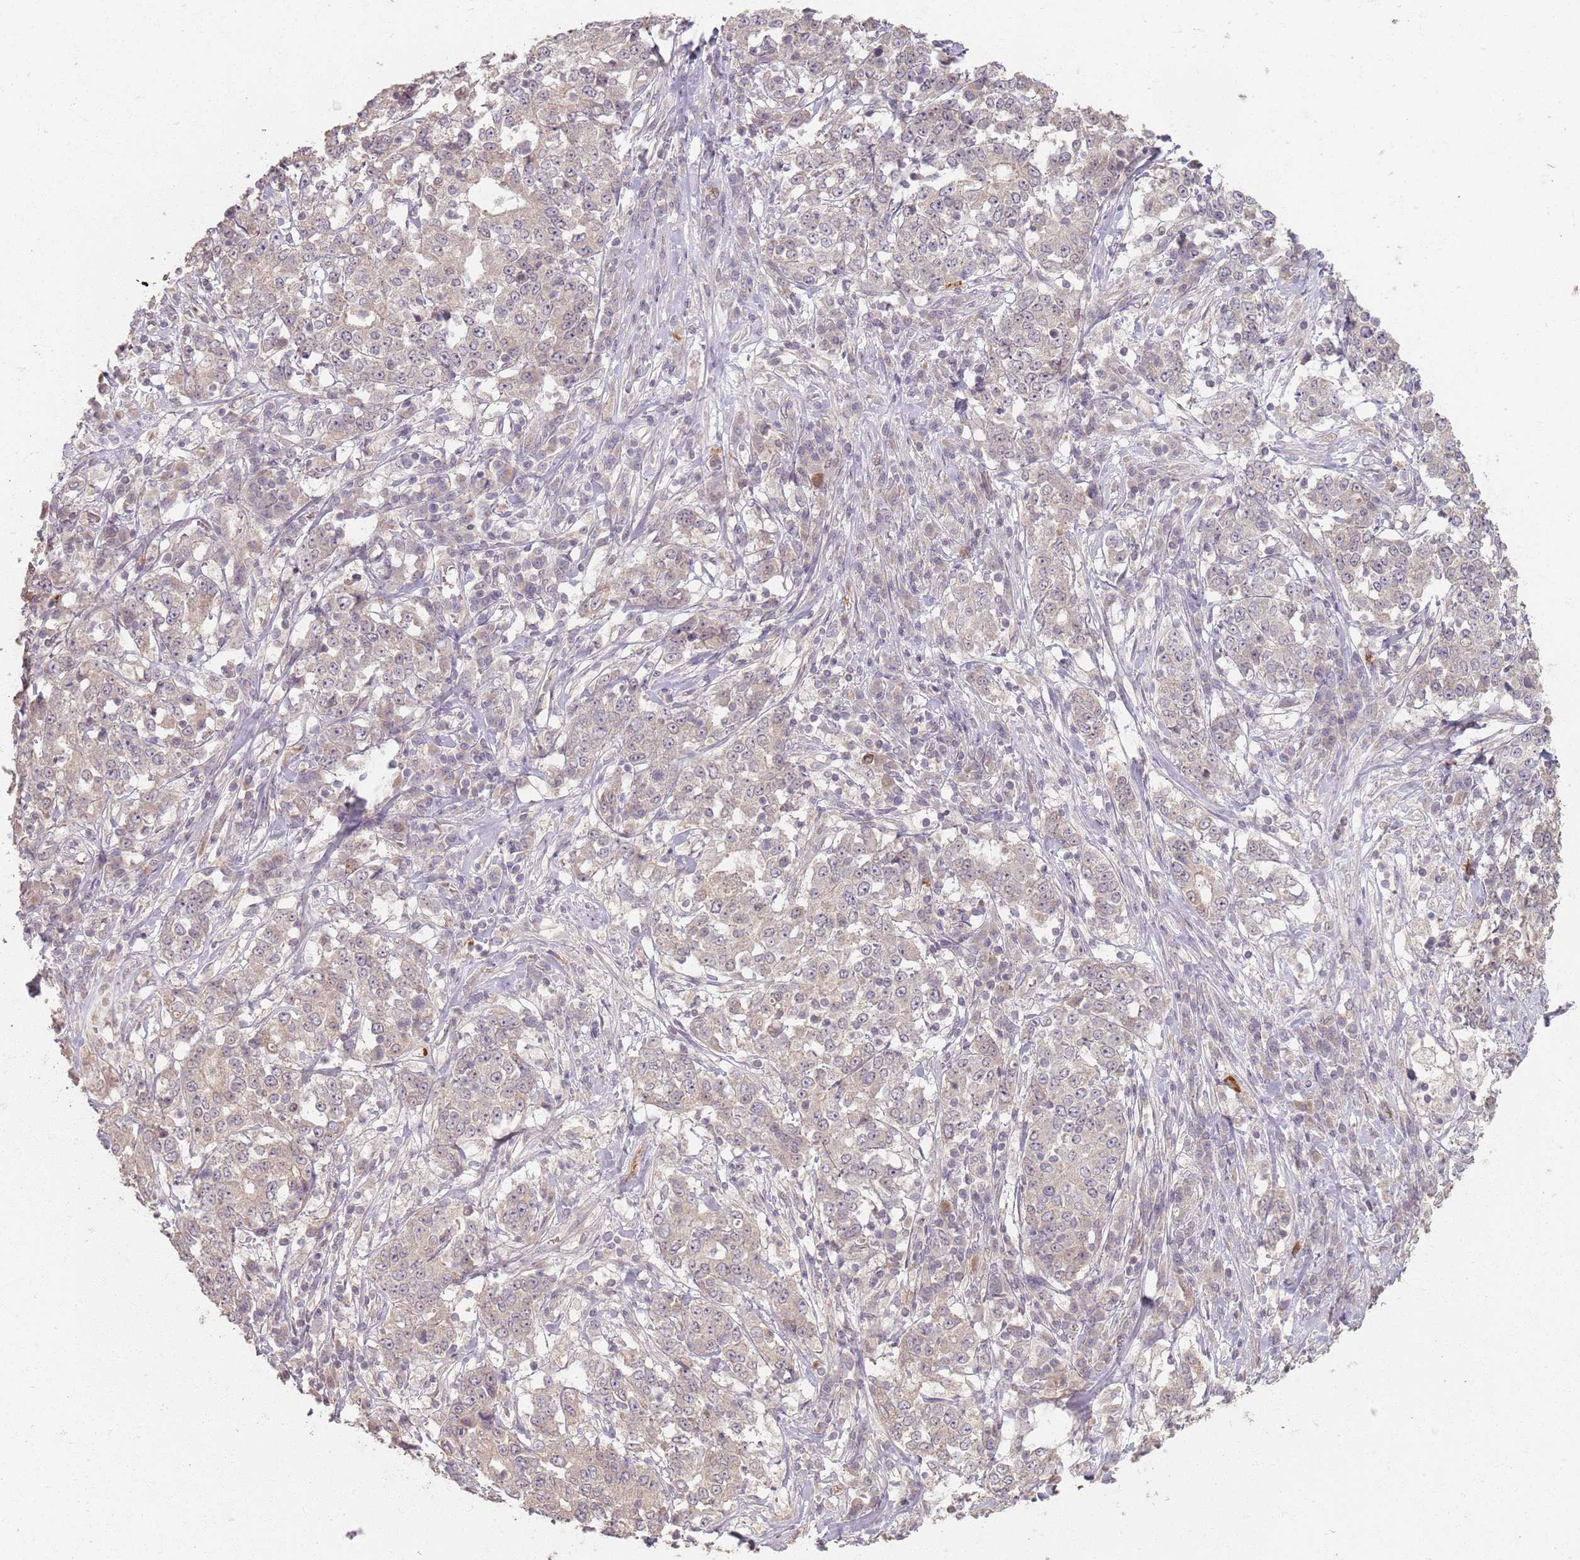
{"staining": {"intensity": "negative", "quantity": "none", "location": "none"}, "tissue": "stomach cancer", "cell_type": "Tumor cells", "image_type": "cancer", "snomed": [{"axis": "morphology", "description": "Adenocarcinoma, NOS"}, {"axis": "topography", "description": "Stomach"}], "caption": "Tumor cells show no significant staining in stomach cancer.", "gene": "CCDC168", "patient": {"sex": "male", "age": 59}}